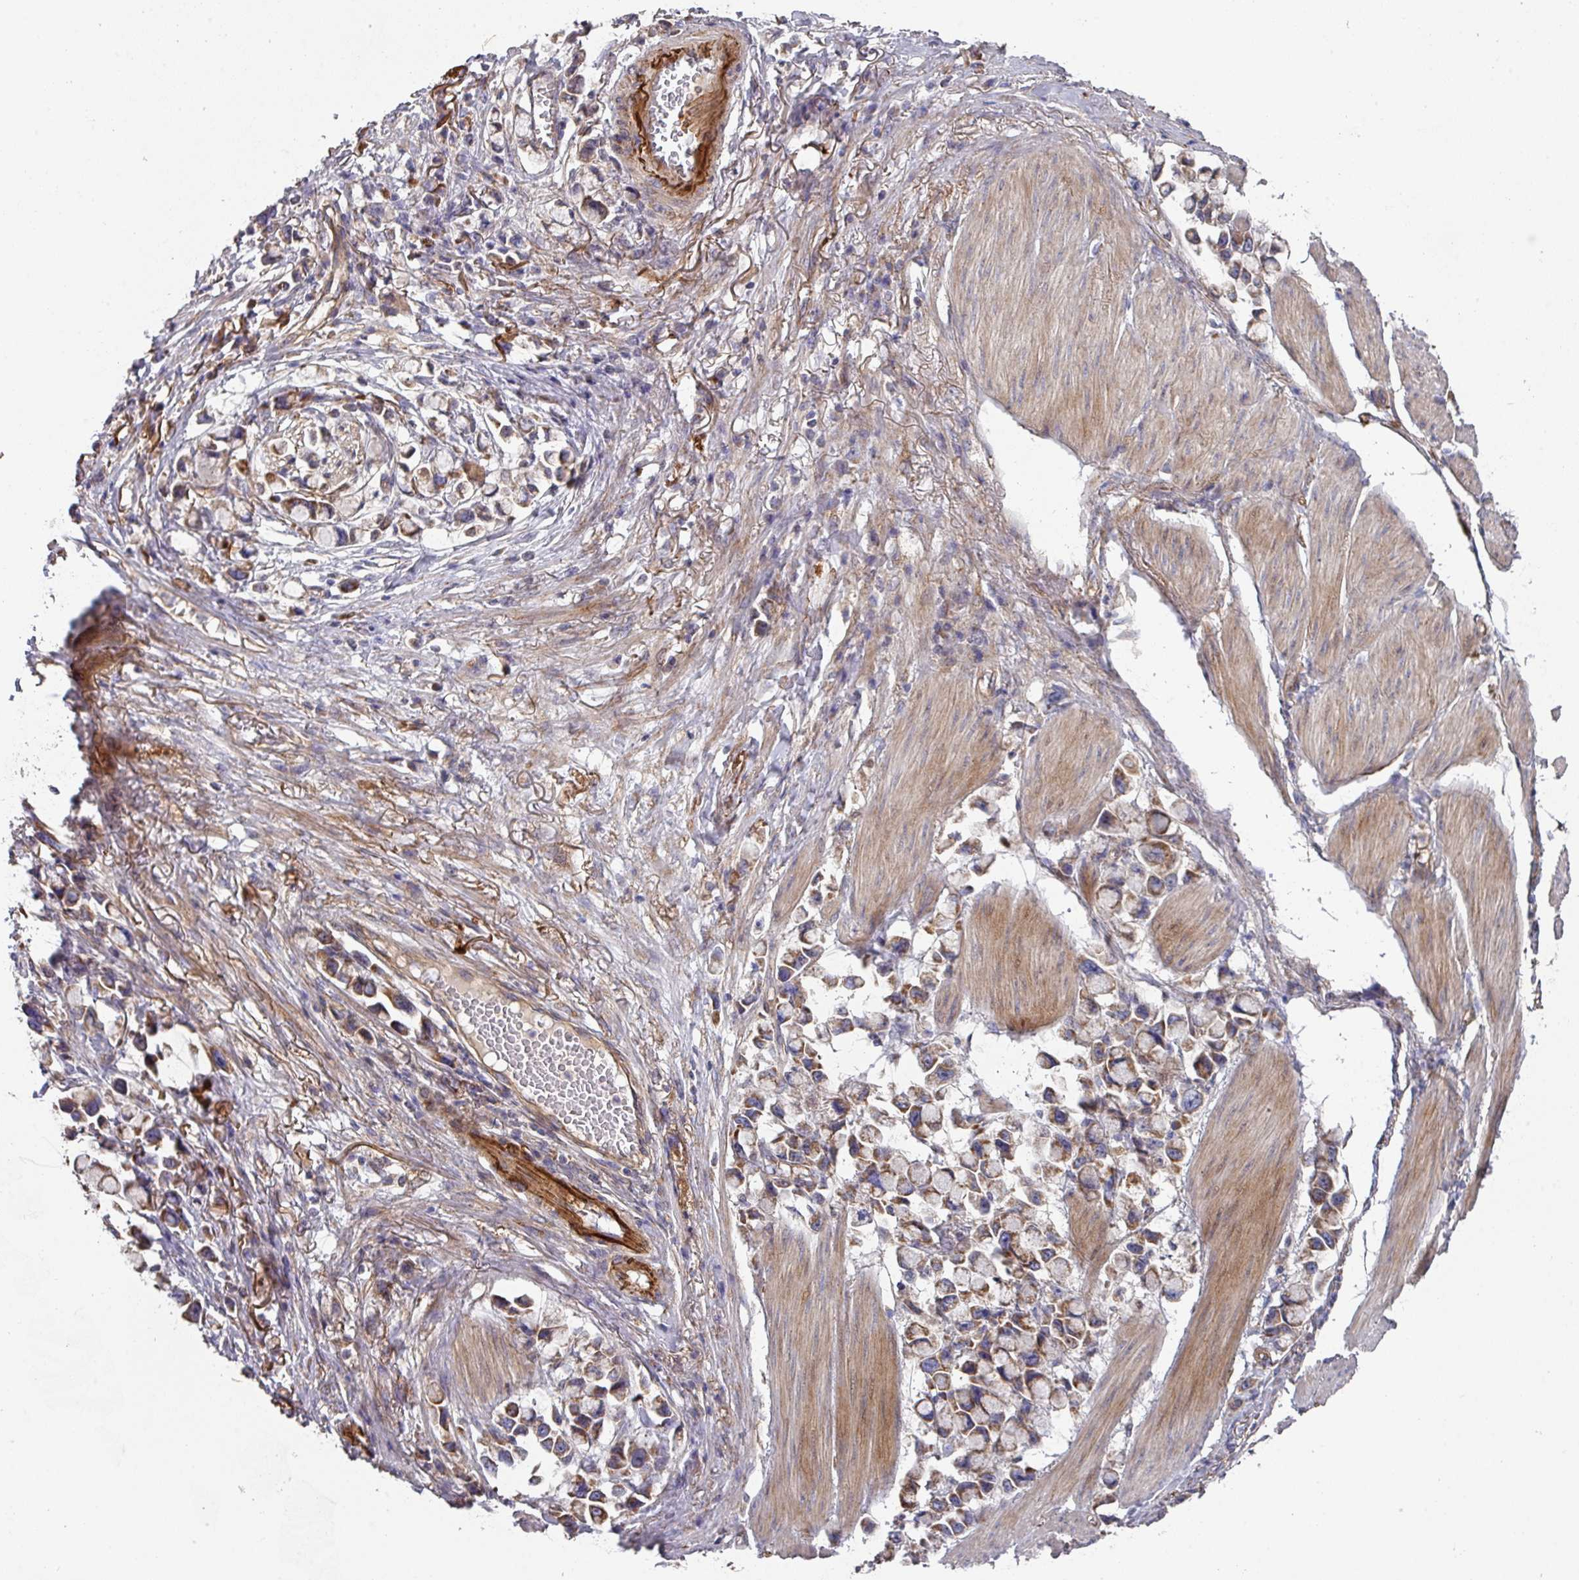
{"staining": {"intensity": "moderate", "quantity": "25%-75%", "location": "cytoplasmic/membranous"}, "tissue": "stomach cancer", "cell_type": "Tumor cells", "image_type": "cancer", "snomed": [{"axis": "morphology", "description": "Adenocarcinoma, NOS"}, {"axis": "topography", "description": "Stomach"}], "caption": "Immunohistochemistry (IHC) (DAB (3,3'-diaminobenzidine)) staining of human stomach cancer shows moderate cytoplasmic/membranous protein expression in about 25%-75% of tumor cells.", "gene": "DCAF12L2", "patient": {"sex": "female", "age": 81}}